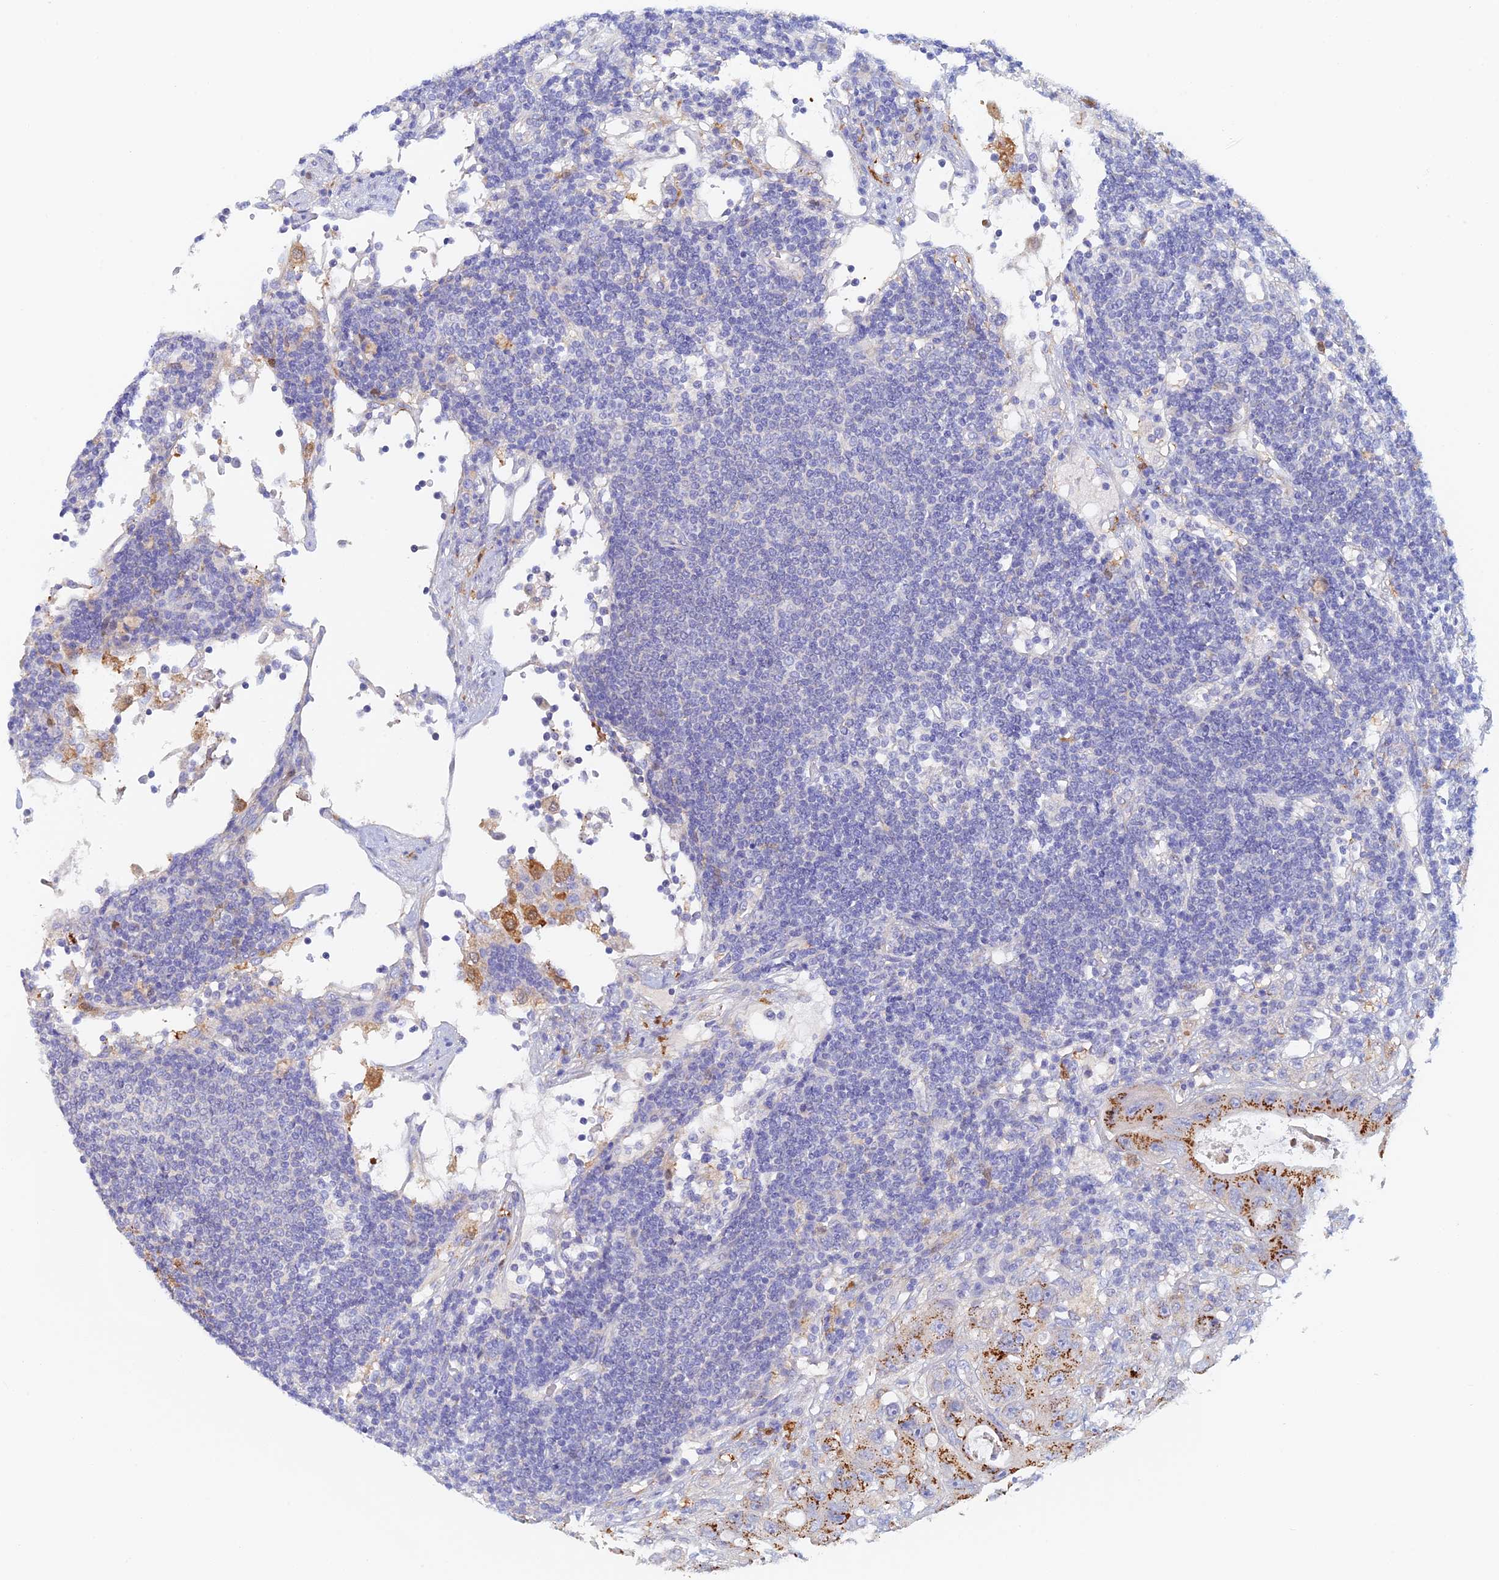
{"staining": {"intensity": "strong", "quantity": "25%-75%", "location": "cytoplasmic/membranous"}, "tissue": "colorectal cancer", "cell_type": "Tumor cells", "image_type": "cancer", "snomed": [{"axis": "morphology", "description": "Adenocarcinoma, NOS"}, {"axis": "topography", "description": "Colon"}], "caption": "A brown stain labels strong cytoplasmic/membranous positivity of a protein in human adenocarcinoma (colorectal) tumor cells.", "gene": "SLC24A3", "patient": {"sex": "female", "age": 46}}